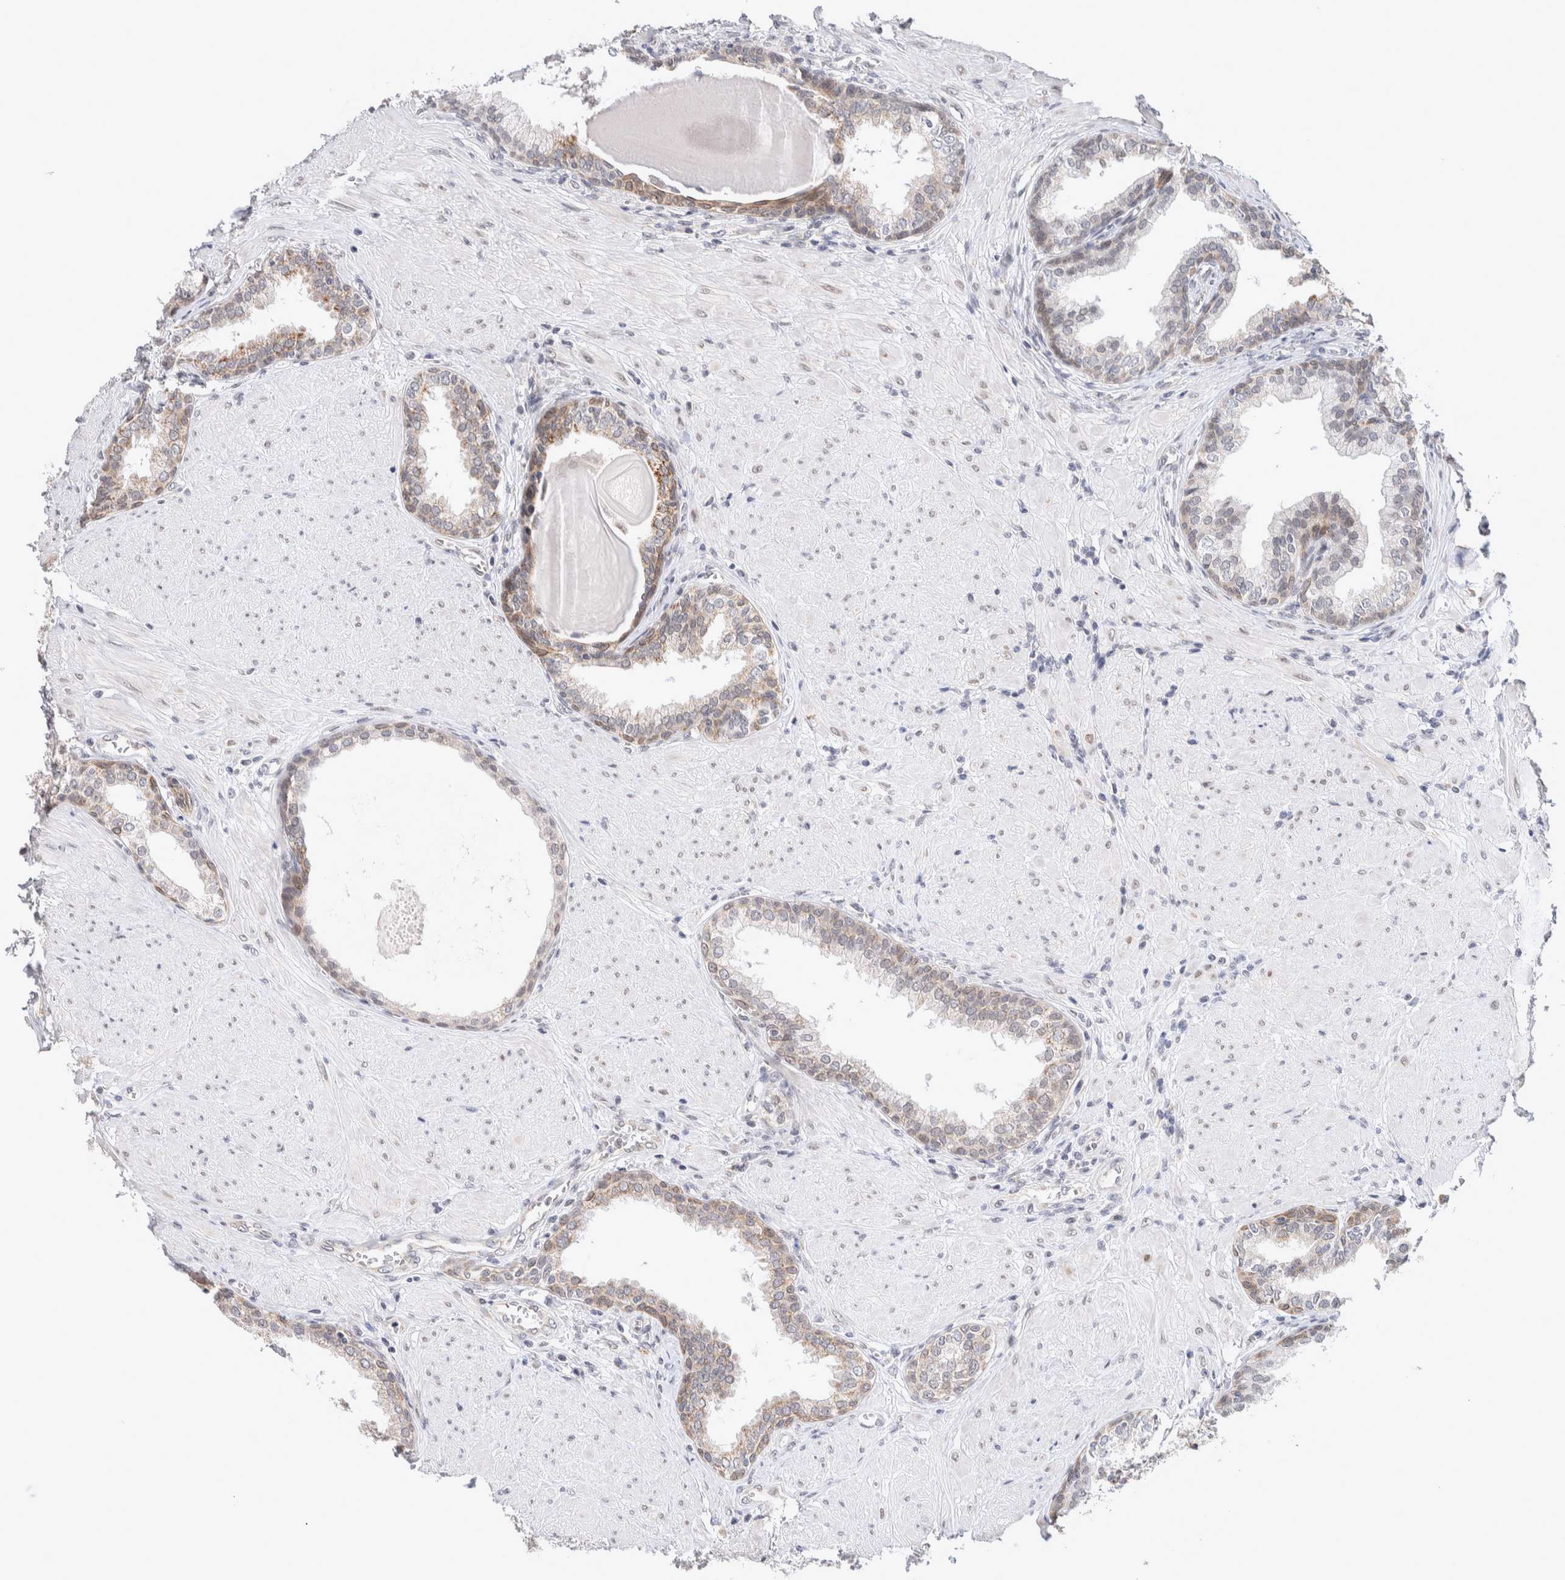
{"staining": {"intensity": "moderate", "quantity": "<25%", "location": "cytoplasmic/membranous,nuclear"}, "tissue": "prostate", "cell_type": "Glandular cells", "image_type": "normal", "snomed": [{"axis": "morphology", "description": "Normal tissue, NOS"}, {"axis": "topography", "description": "Prostate"}], "caption": "Protein analysis of normal prostate reveals moderate cytoplasmic/membranous,nuclear positivity in approximately <25% of glandular cells. The staining was performed using DAB (3,3'-diaminobenzidine), with brown indicating positive protein expression. Nuclei are stained blue with hematoxylin.", "gene": "CRAT", "patient": {"sex": "male", "age": 51}}